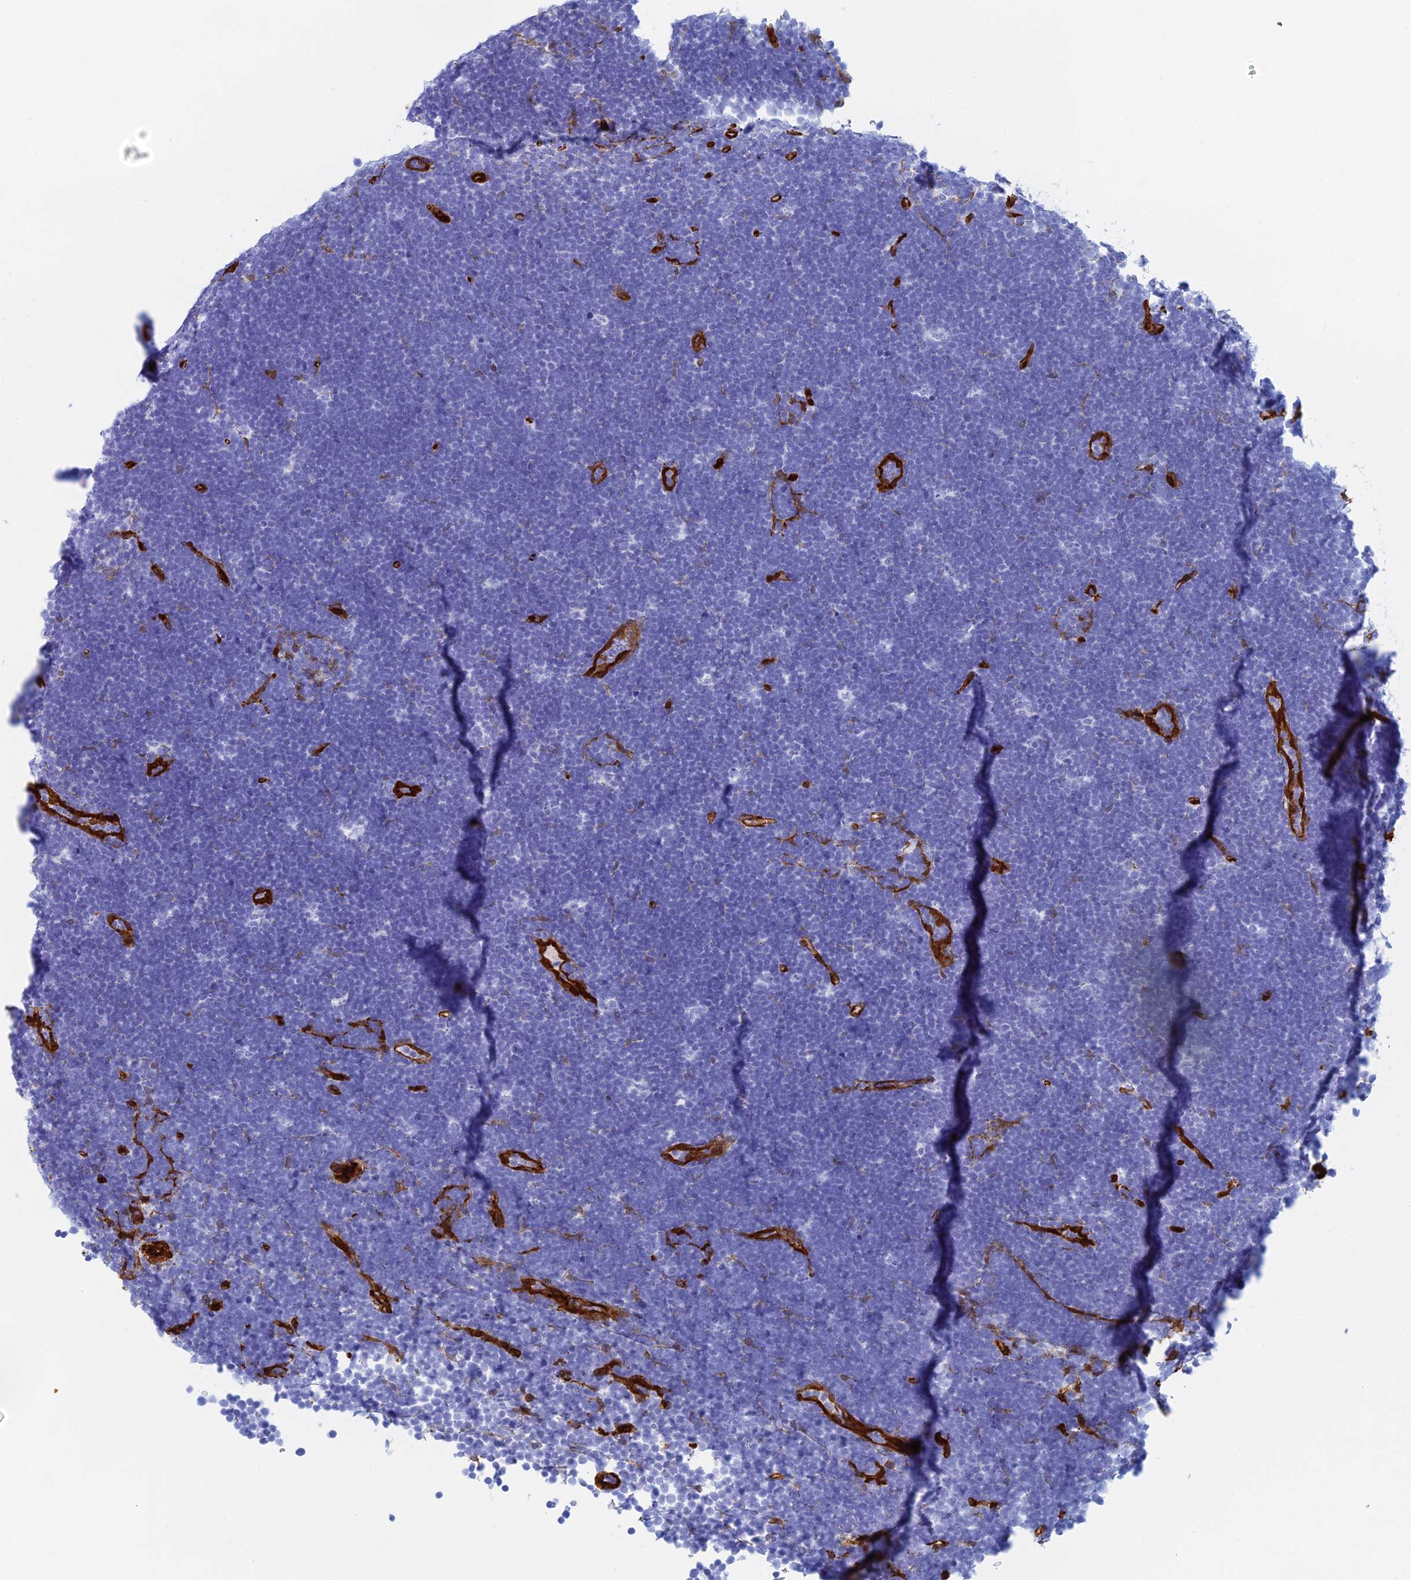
{"staining": {"intensity": "negative", "quantity": "none", "location": "none"}, "tissue": "lymphoma", "cell_type": "Tumor cells", "image_type": "cancer", "snomed": [{"axis": "morphology", "description": "Malignant lymphoma, non-Hodgkin's type, High grade"}, {"axis": "topography", "description": "Lymph node"}], "caption": "IHC photomicrograph of neoplastic tissue: human lymphoma stained with DAB (3,3'-diaminobenzidine) reveals no significant protein expression in tumor cells. Nuclei are stained in blue.", "gene": "CRIP2", "patient": {"sex": "male", "age": 13}}